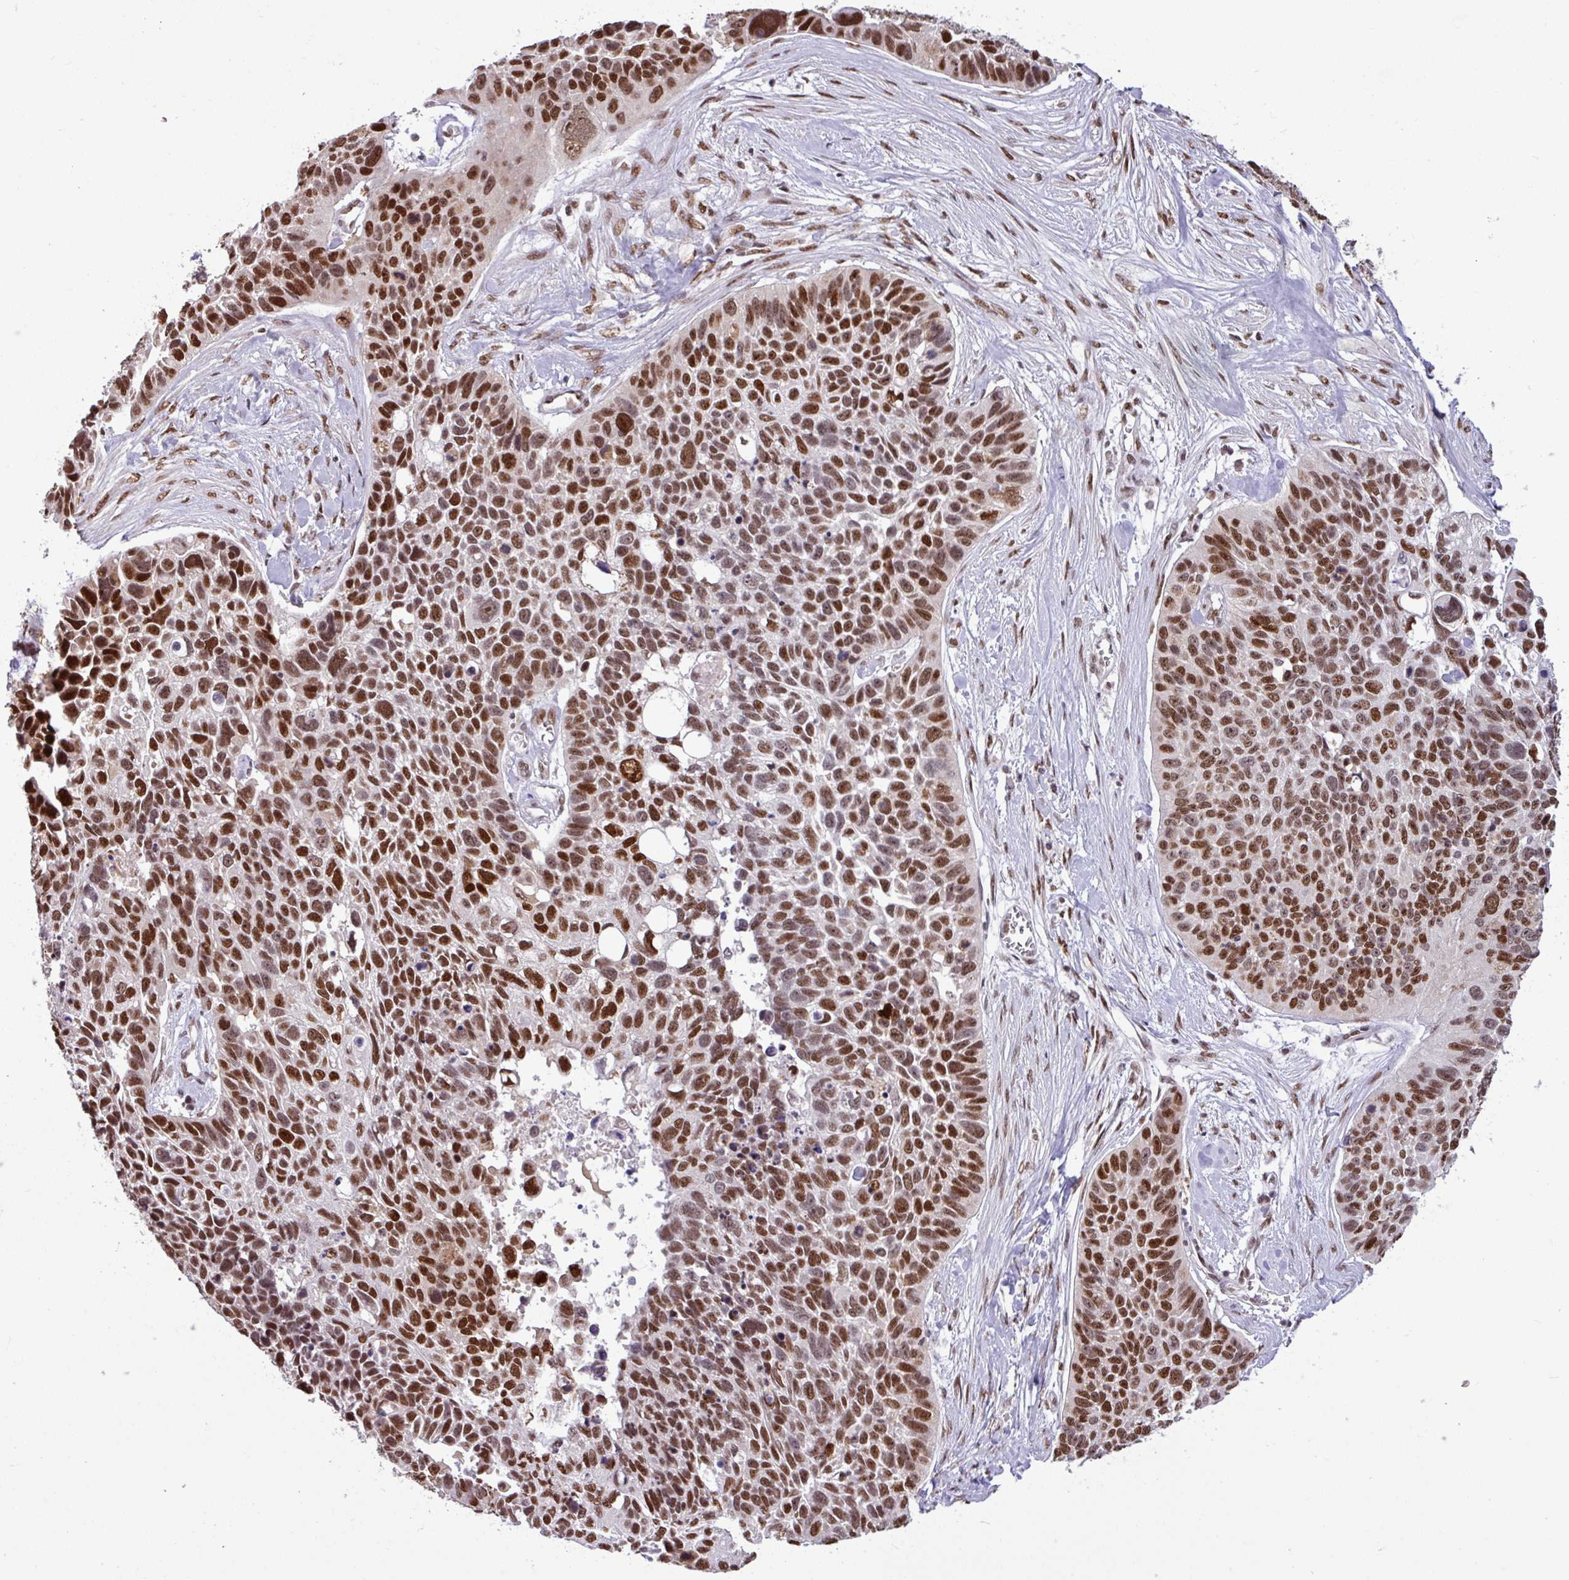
{"staining": {"intensity": "strong", "quantity": ">75%", "location": "nuclear"}, "tissue": "lung cancer", "cell_type": "Tumor cells", "image_type": "cancer", "snomed": [{"axis": "morphology", "description": "Squamous cell carcinoma, NOS"}, {"axis": "topography", "description": "Lung"}], "caption": "This is a photomicrograph of IHC staining of squamous cell carcinoma (lung), which shows strong expression in the nuclear of tumor cells.", "gene": "TDG", "patient": {"sex": "male", "age": 62}}